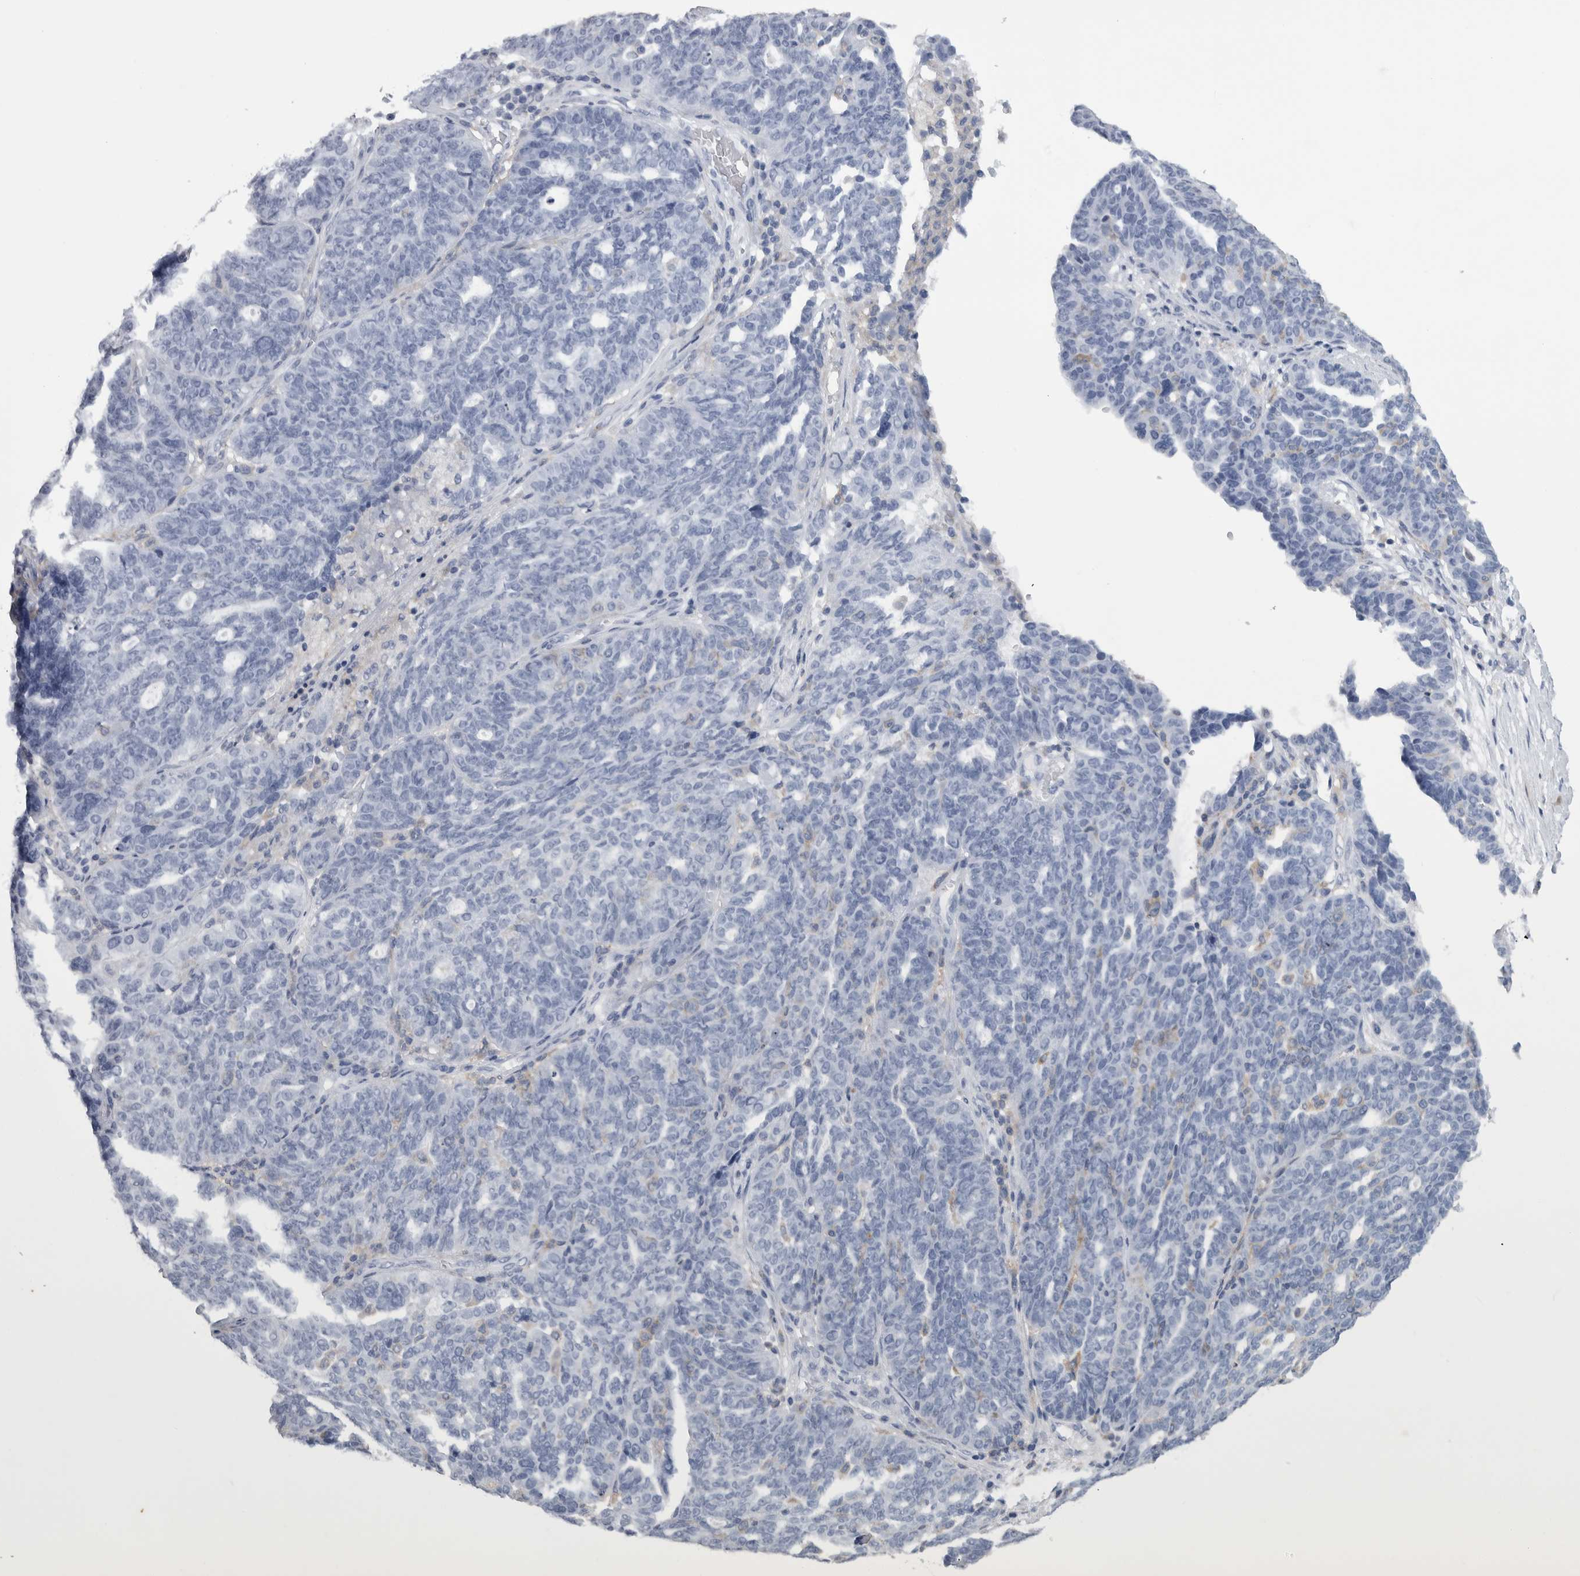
{"staining": {"intensity": "negative", "quantity": "none", "location": "none"}, "tissue": "ovarian cancer", "cell_type": "Tumor cells", "image_type": "cancer", "snomed": [{"axis": "morphology", "description": "Cystadenocarcinoma, serous, NOS"}, {"axis": "topography", "description": "Ovary"}], "caption": "Human ovarian serous cystadenocarcinoma stained for a protein using immunohistochemistry exhibits no positivity in tumor cells.", "gene": "SKAP2", "patient": {"sex": "female", "age": 59}}